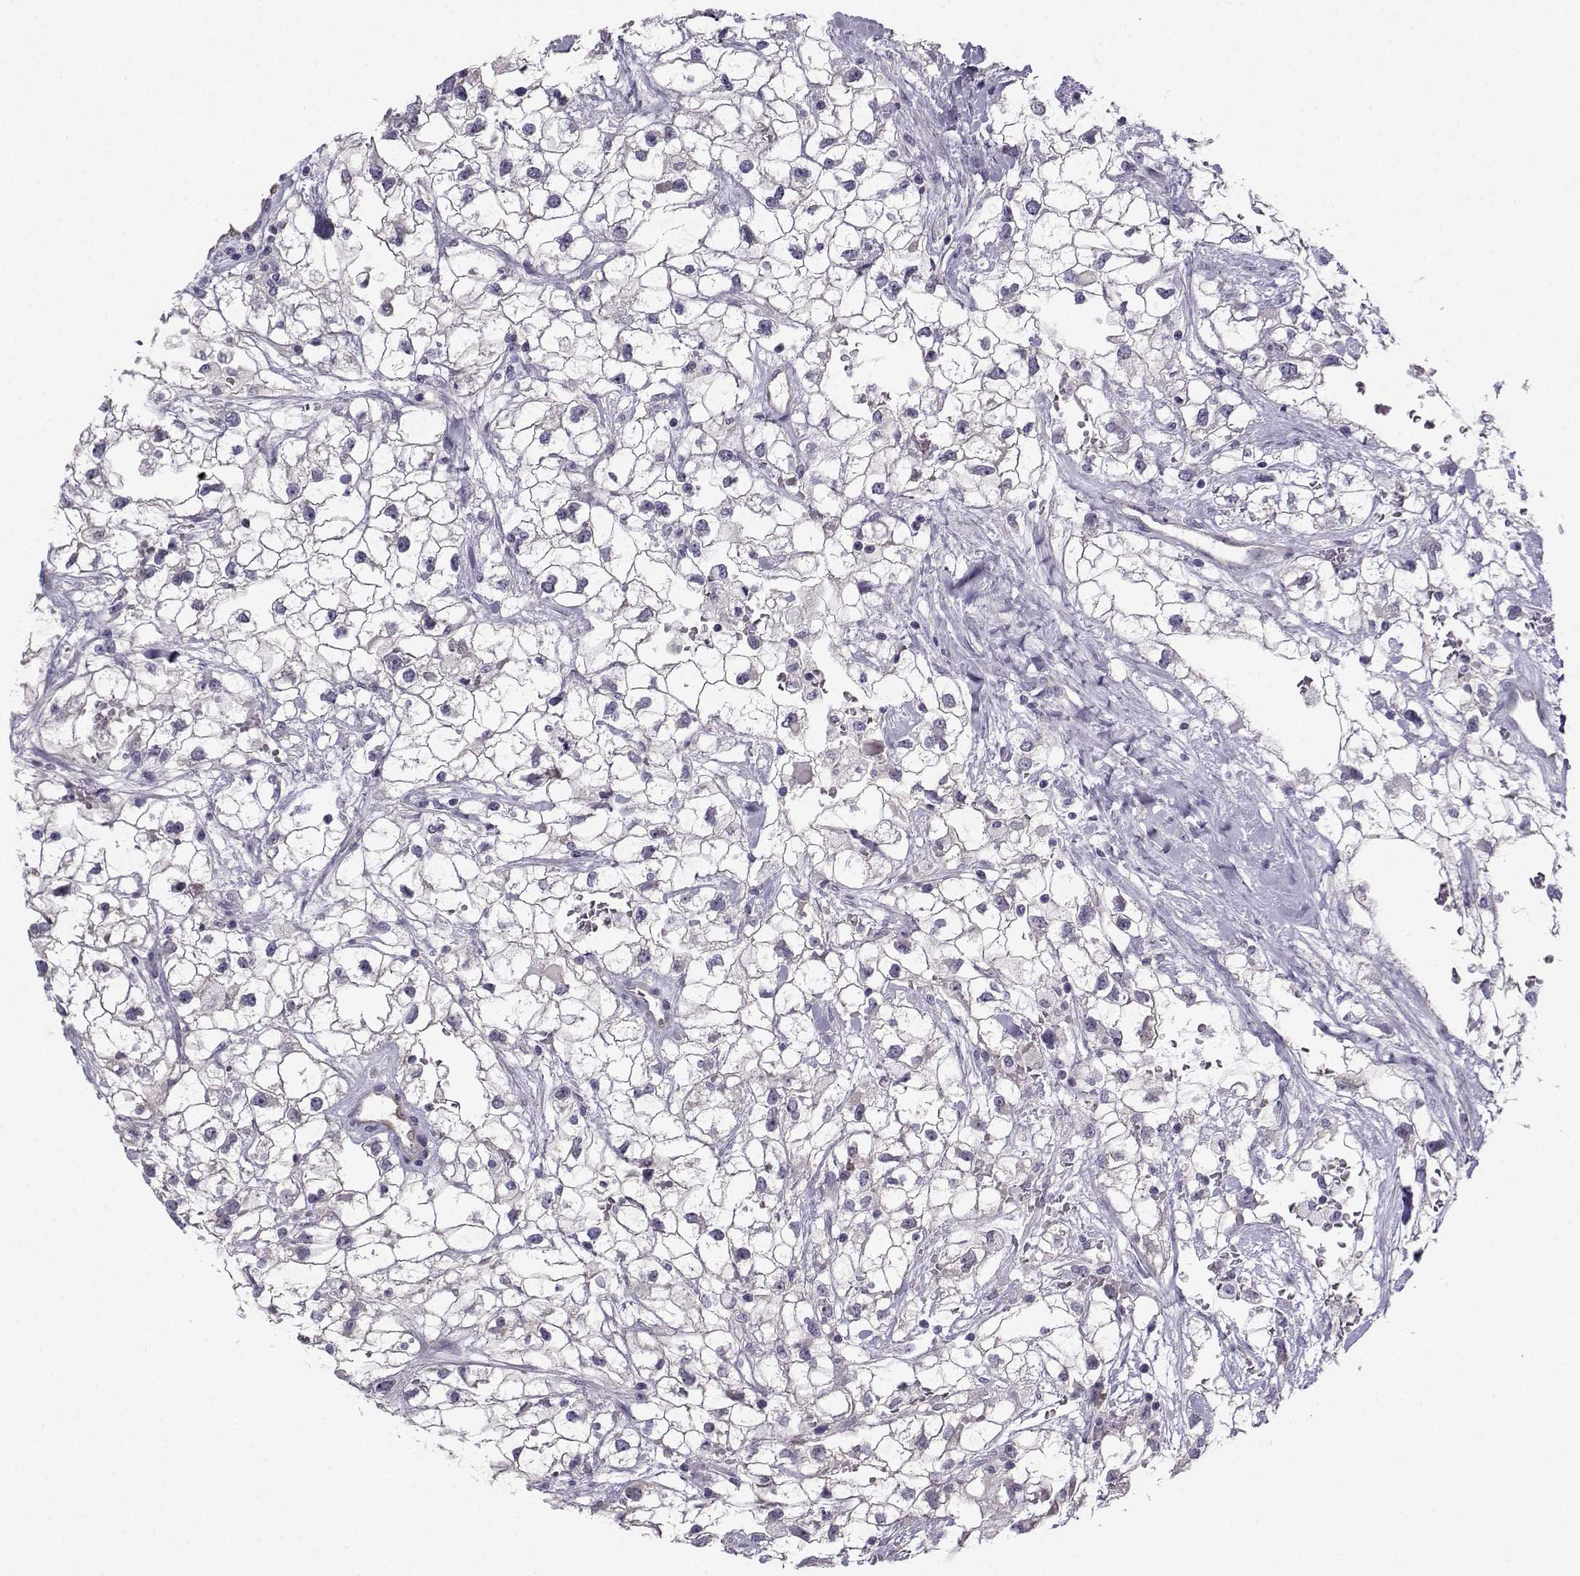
{"staining": {"intensity": "negative", "quantity": "none", "location": "none"}, "tissue": "renal cancer", "cell_type": "Tumor cells", "image_type": "cancer", "snomed": [{"axis": "morphology", "description": "Adenocarcinoma, NOS"}, {"axis": "topography", "description": "Kidney"}], "caption": "This is an IHC micrograph of human renal cancer. There is no positivity in tumor cells.", "gene": "NQO1", "patient": {"sex": "male", "age": 59}}